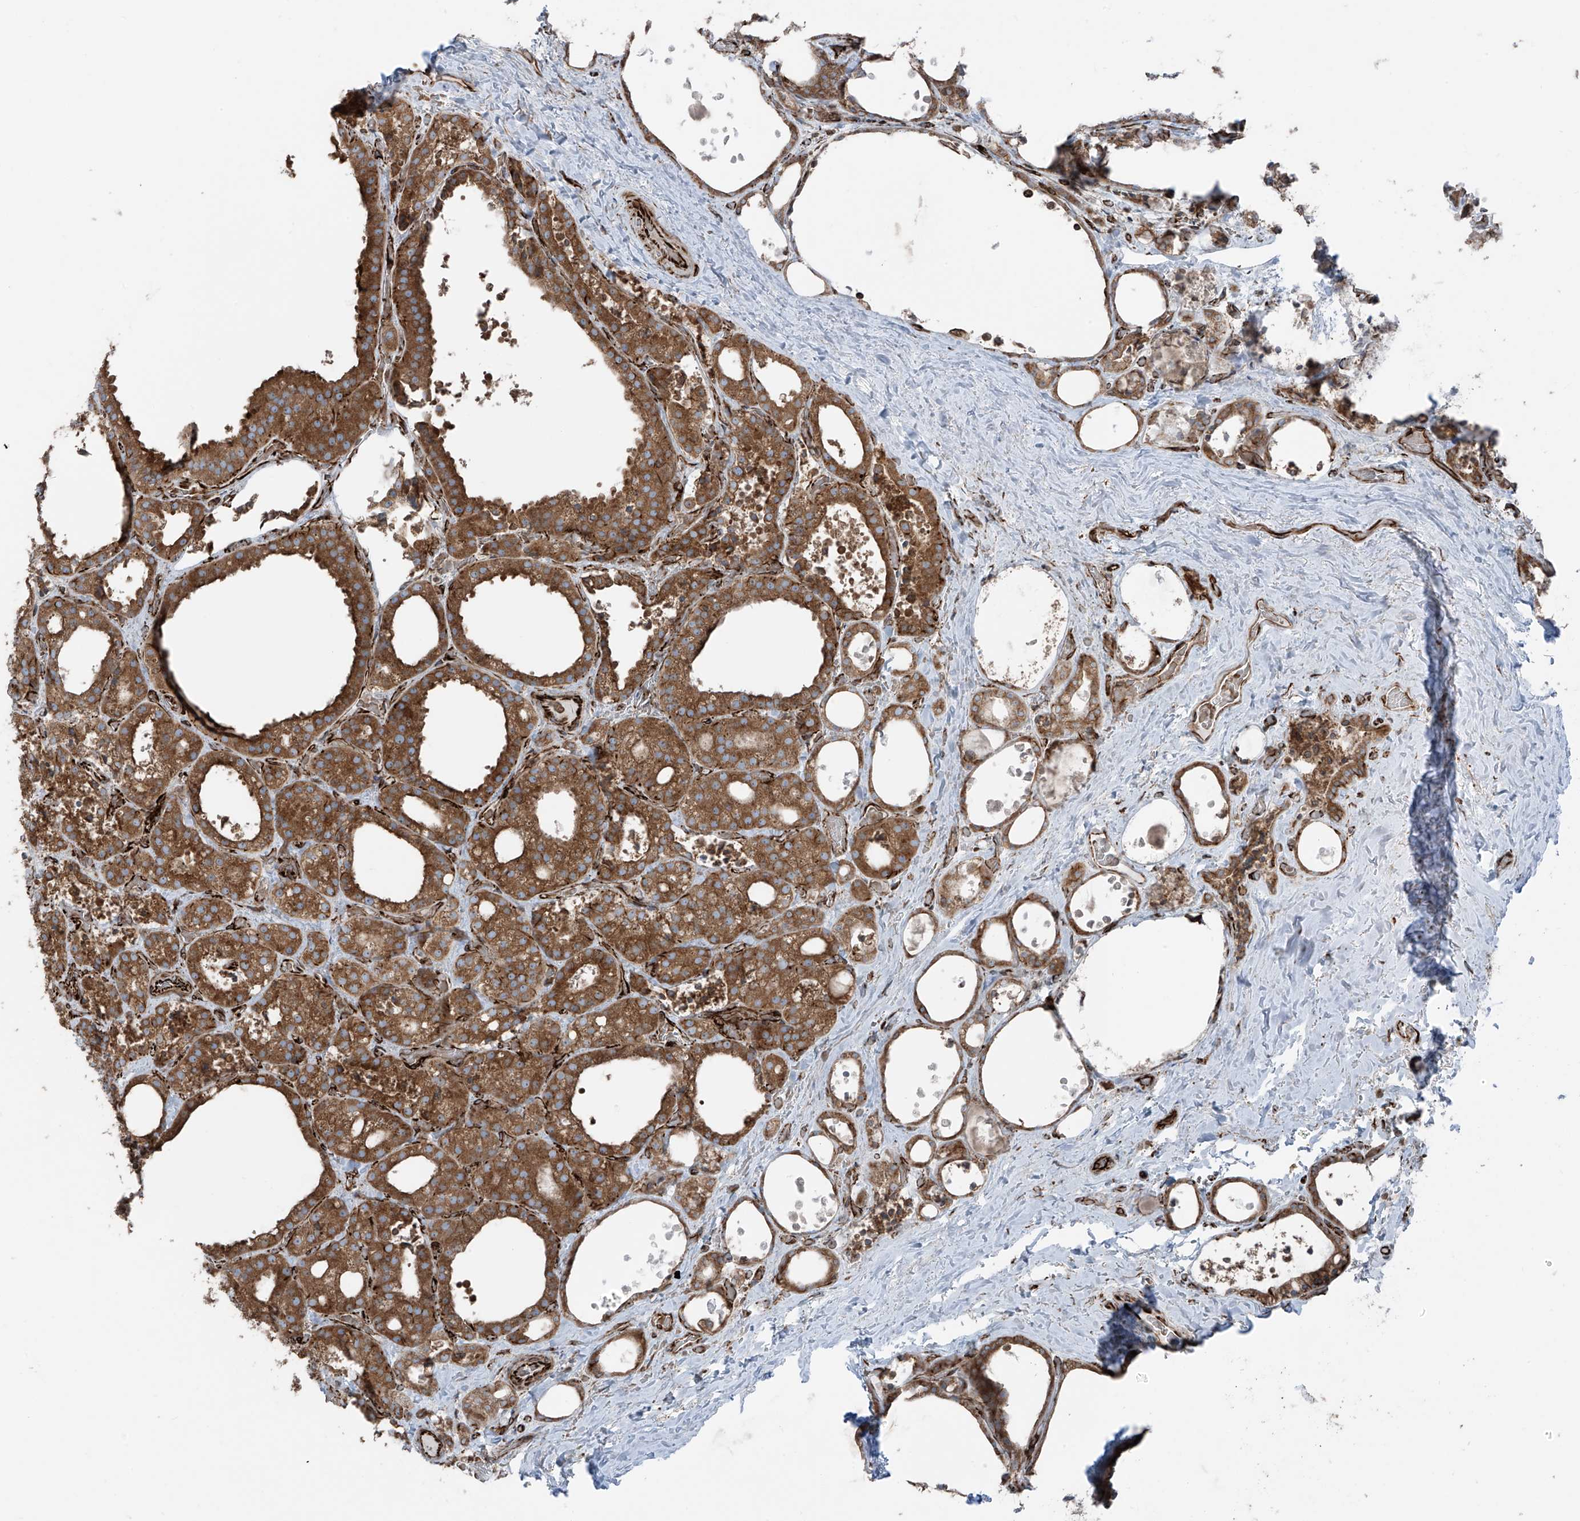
{"staining": {"intensity": "strong", "quantity": ">75%", "location": "cytoplasmic/membranous"}, "tissue": "thyroid cancer", "cell_type": "Tumor cells", "image_type": "cancer", "snomed": [{"axis": "morphology", "description": "Papillary adenocarcinoma, NOS"}, {"axis": "topography", "description": "Thyroid gland"}], "caption": "About >75% of tumor cells in human thyroid papillary adenocarcinoma display strong cytoplasmic/membranous protein expression as visualized by brown immunohistochemical staining.", "gene": "ERLEC1", "patient": {"sex": "male", "age": 77}}